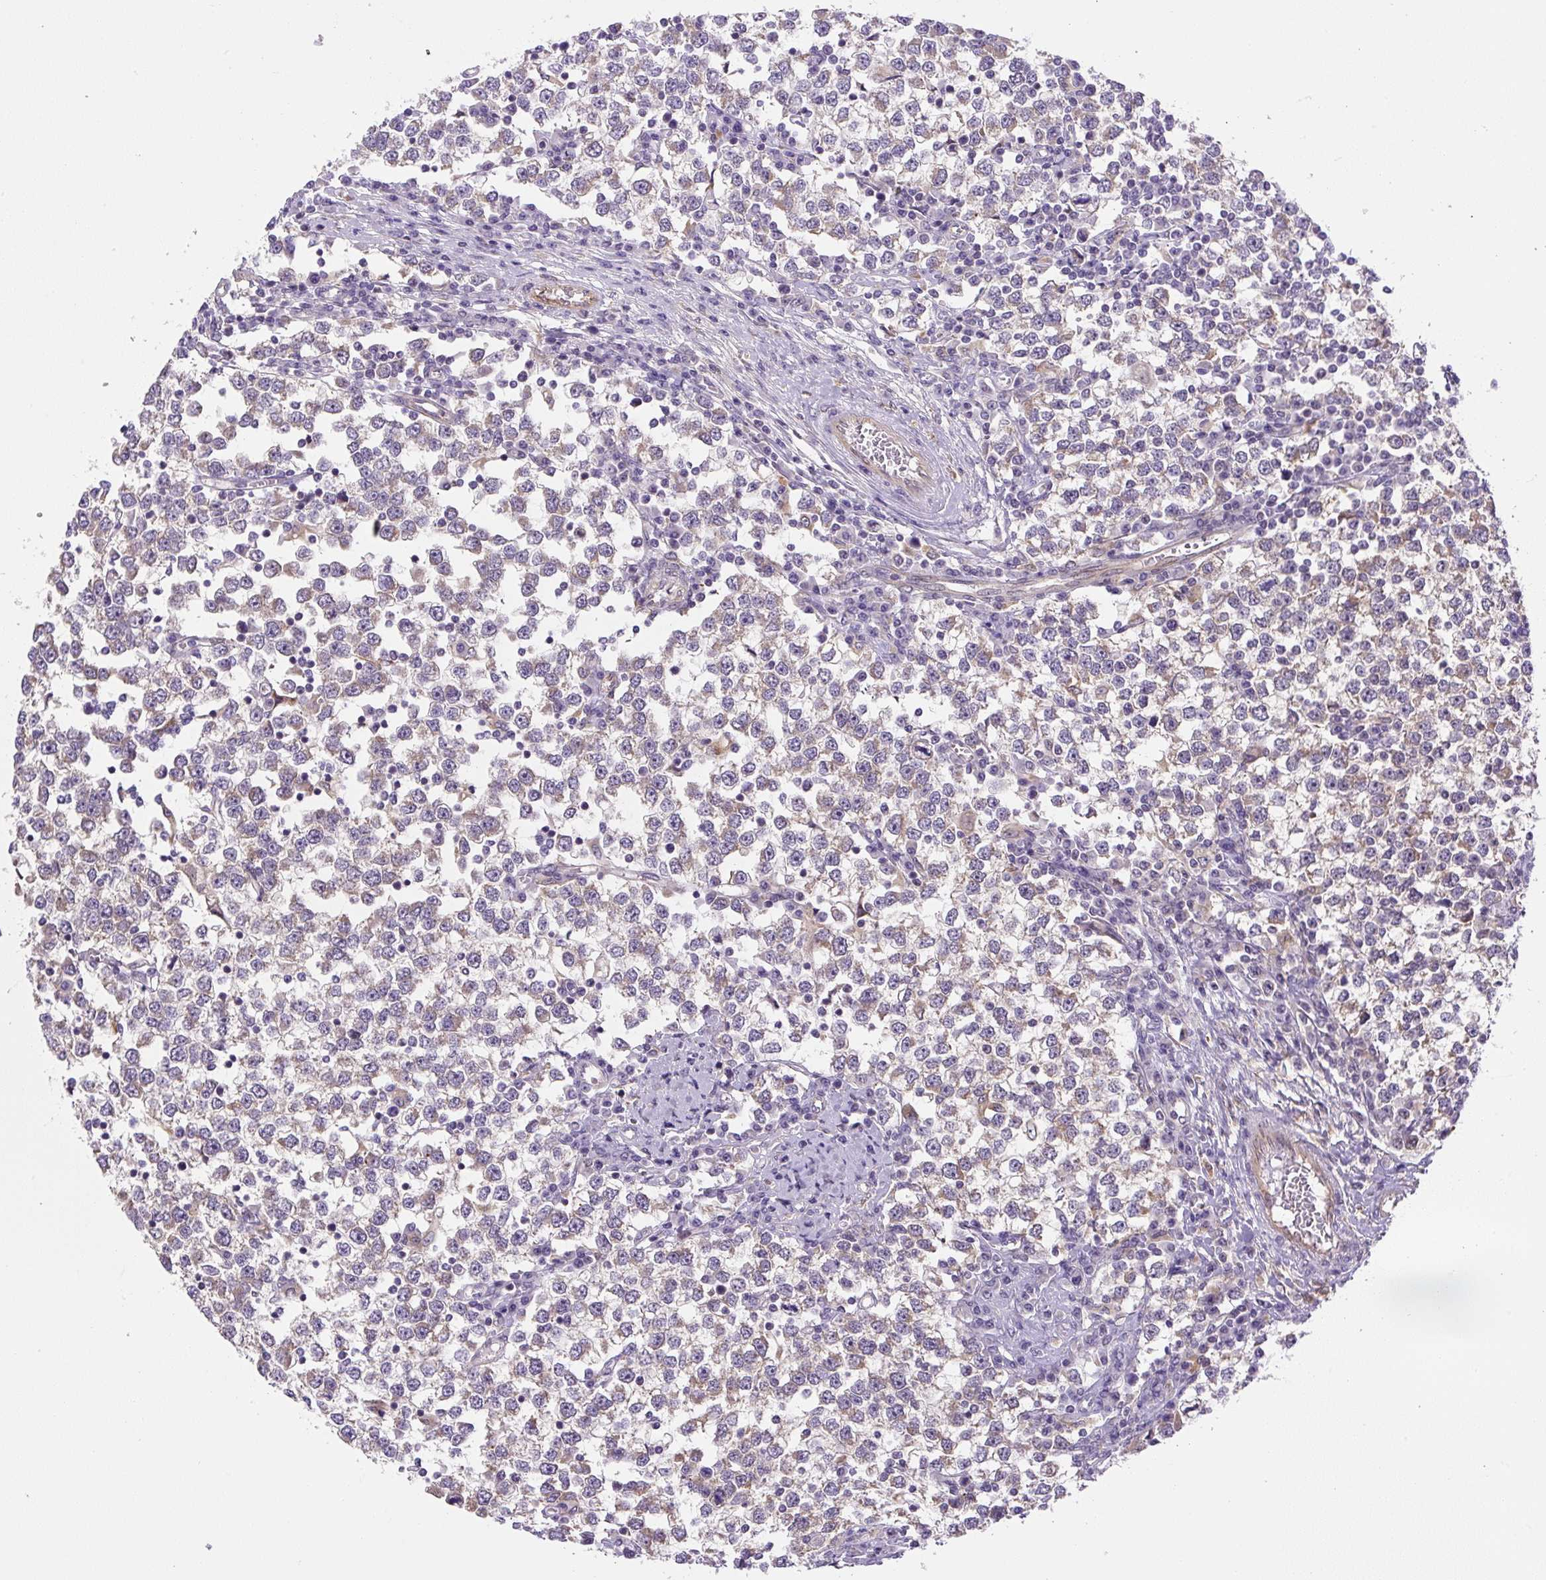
{"staining": {"intensity": "weak", "quantity": "25%-75%", "location": "cytoplasmic/membranous"}, "tissue": "testis cancer", "cell_type": "Tumor cells", "image_type": "cancer", "snomed": [{"axis": "morphology", "description": "Seminoma, NOS"}, {"axis": "topography", "description": "Testis"}], "caption": "Testis cancer stained with DAB (3,3'-diaminobenzidine) immunohistochemistry demonstrates low levels of weak cytoplasmic/membranous positivity in about 25%-75% of tumor cells. Immunohistochemistry stains the protein of interest in brown and the nuclei are stained blue.", "gene": "PLA2G4A", "patient": {"sex": "male", "age": 65}}